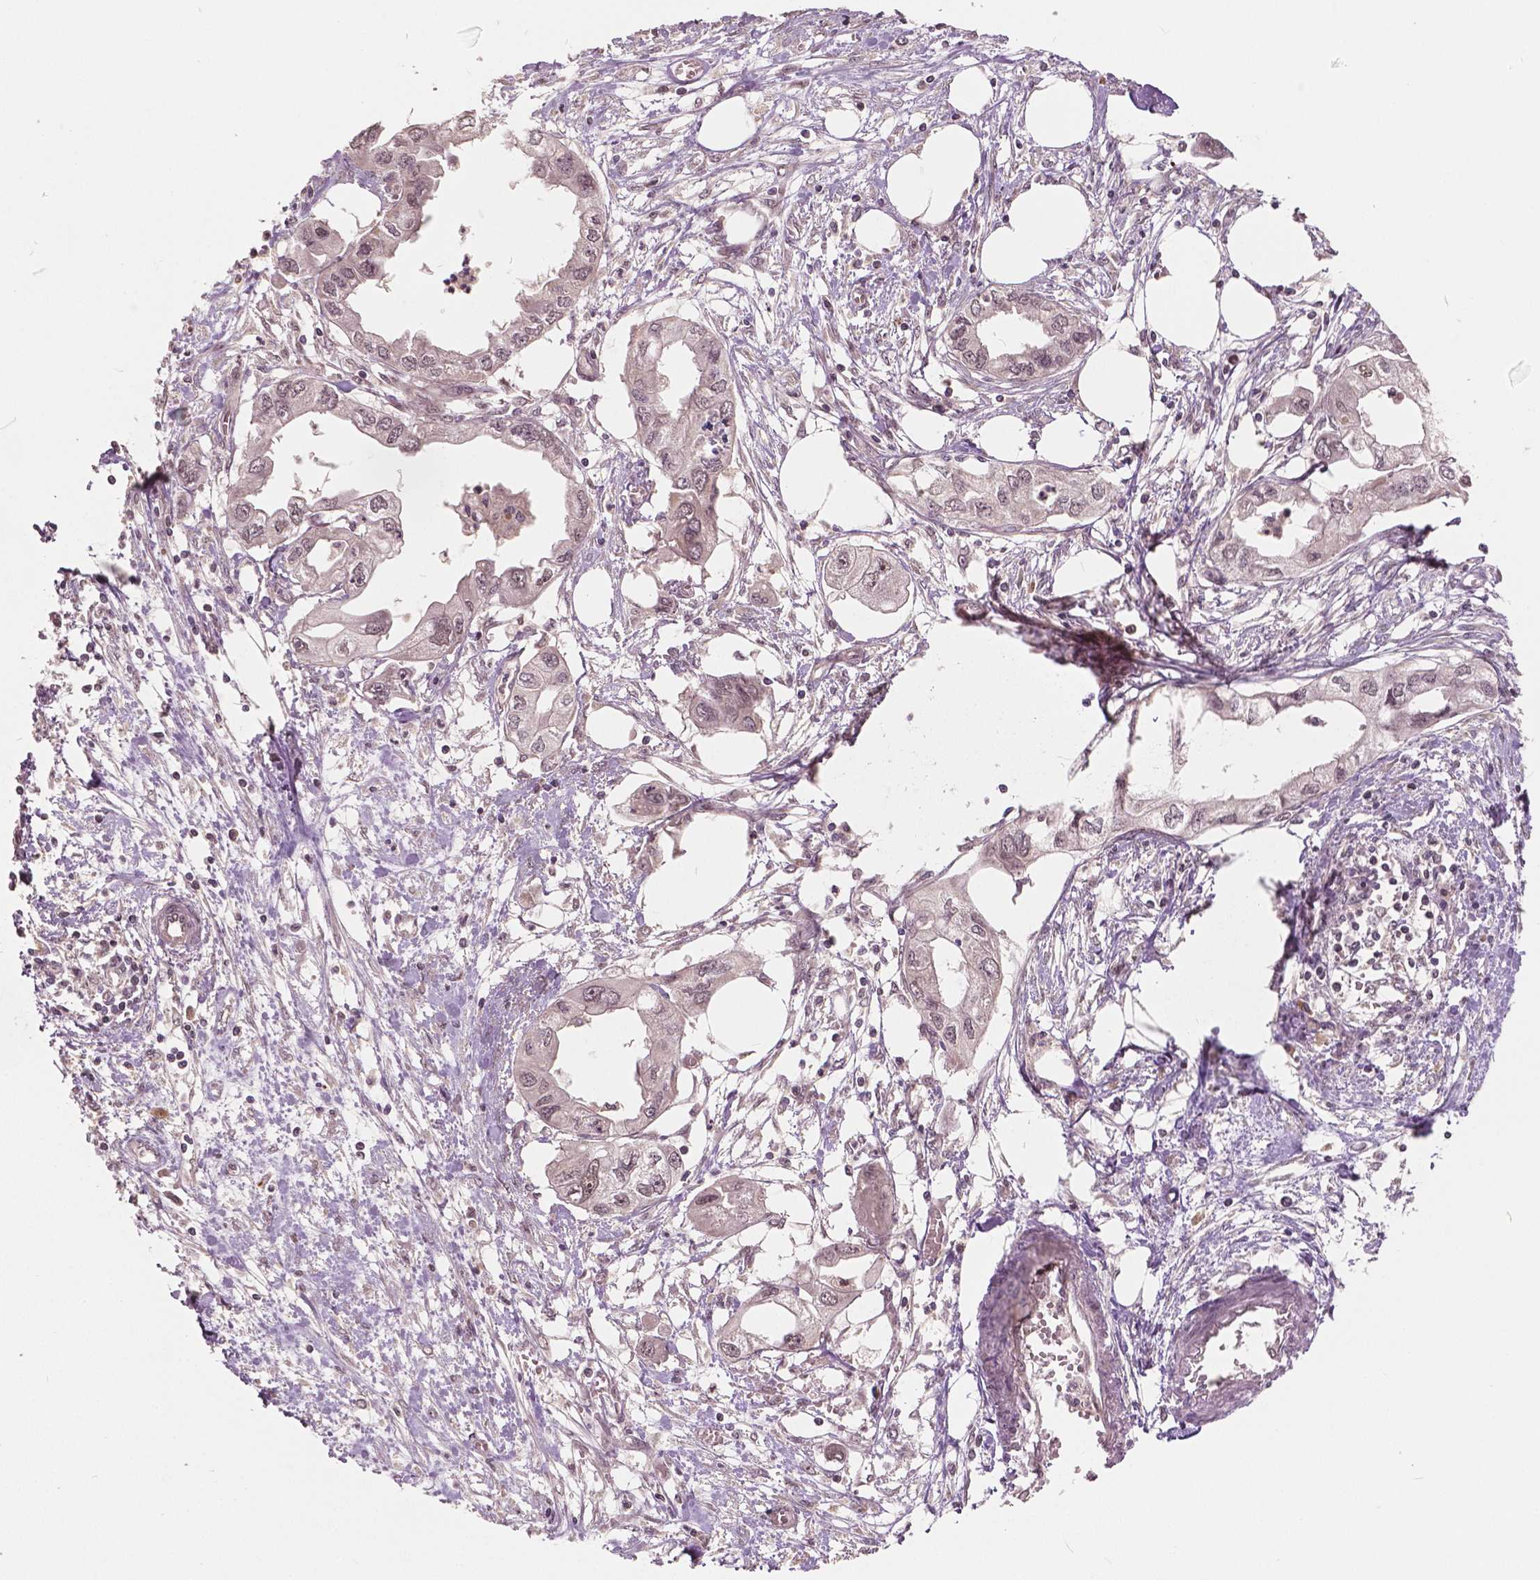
{"staining": {"intensity": "negative", "quantity": "none", "location": "none"}, "tissue": "endometrial cancer", "cell_type": "Tumor cells", "image_type": "cancer", "snomed": [{"axis": "morphology", "description": "Adenocarcinoma, NOS"}, {"axis": "morphology", "description": "Adenocarcinoma, metastatic, NOS"}, {"axis": "topography", "description": "Adipose tissue"}, {"axis": "topography", "description": "Endometrium"}], "caption": "Tumor cells show no significant positivity in endometrial cancer (adenocarcinoma).", "gene": "HMBOX1", "patient": {"sex": "female", "age": 67}}